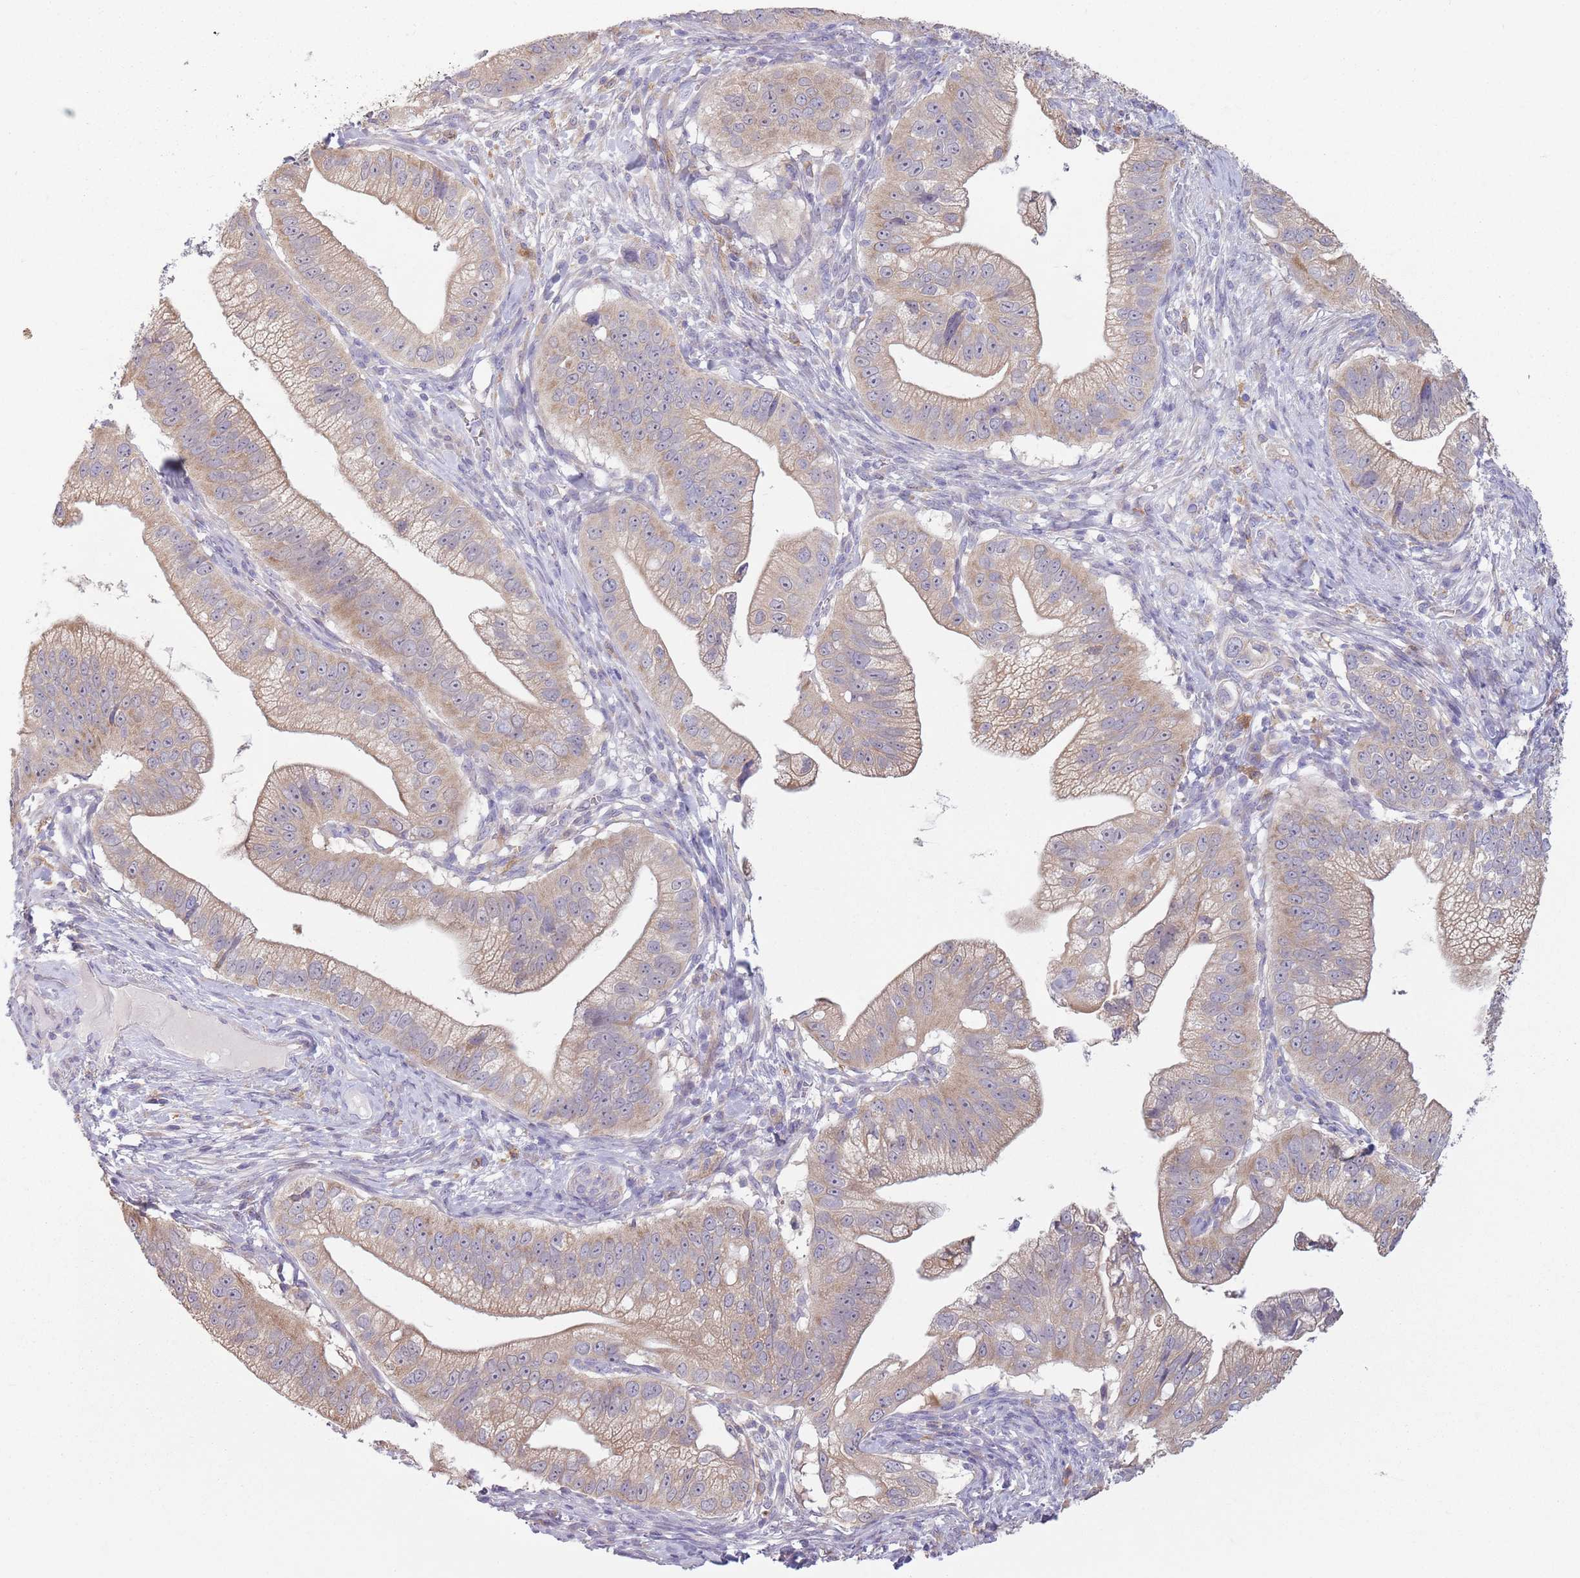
{"staining": {"intensity": "weak", "quantity": "25%-75%", "location": "cytoplasmic/membranous"}, "tissue": "pancreatic cancer", "cell_type": "Tumor cells", "image_type": "cancer", "snomed": [{"axis": "morphology", "description": "Adenocarcinoma, NOS"}, {"axis": "topography", "description": "Pancreas"}], "caption": "Protein staining of adenocarcinoma (pancreatic) tissue exhibits weak cytoplasmic/membranous positivity in about 25%-75% of tumor cells.", "gene": "COQ5", "patient": {"sex": "male", "age": 70}}